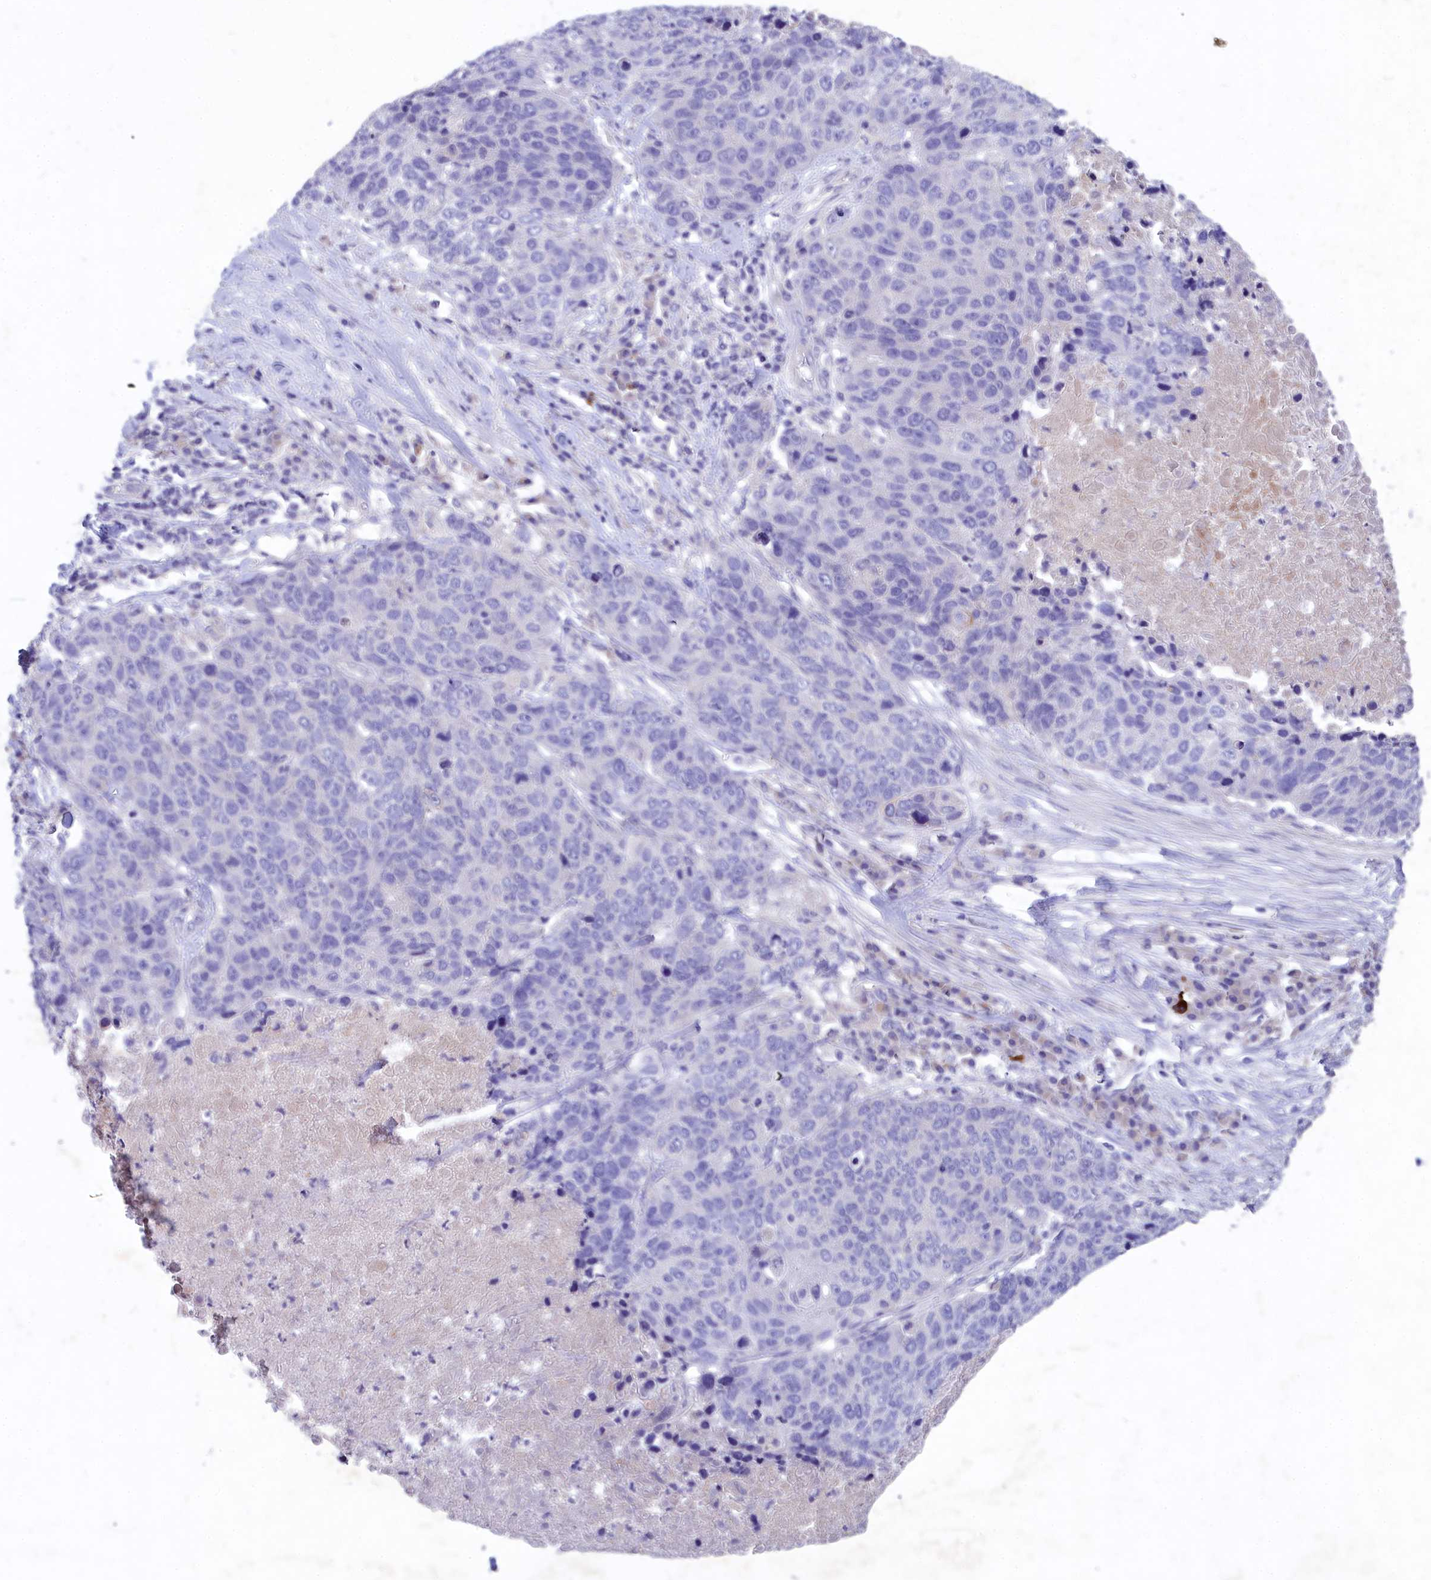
{"staining": {"intensity": "negative", "quantity": "none", "location": "none"}, "tissue": "lung cancer", "cell_type": "Tumor cells", "image_type": "cancer", "snomed": [{"axis": "morphology", "description": "Normal tissue, NOS"}, {"axis": "morphology", "description": "Squamous cell carcinoma, NOS"}, {"axis": "topography", "description": "Lymph node"}, {"axis": "topography", "description": "Lung"}], "caption": "Tumor cells show no significant staining in lung cancer. The staining is performed using DAB brown chromogen with nuclei counter-stained in using hematoxylin.", "gene": "DEFB119", "patient": {"sex": "male", "age": 66}}